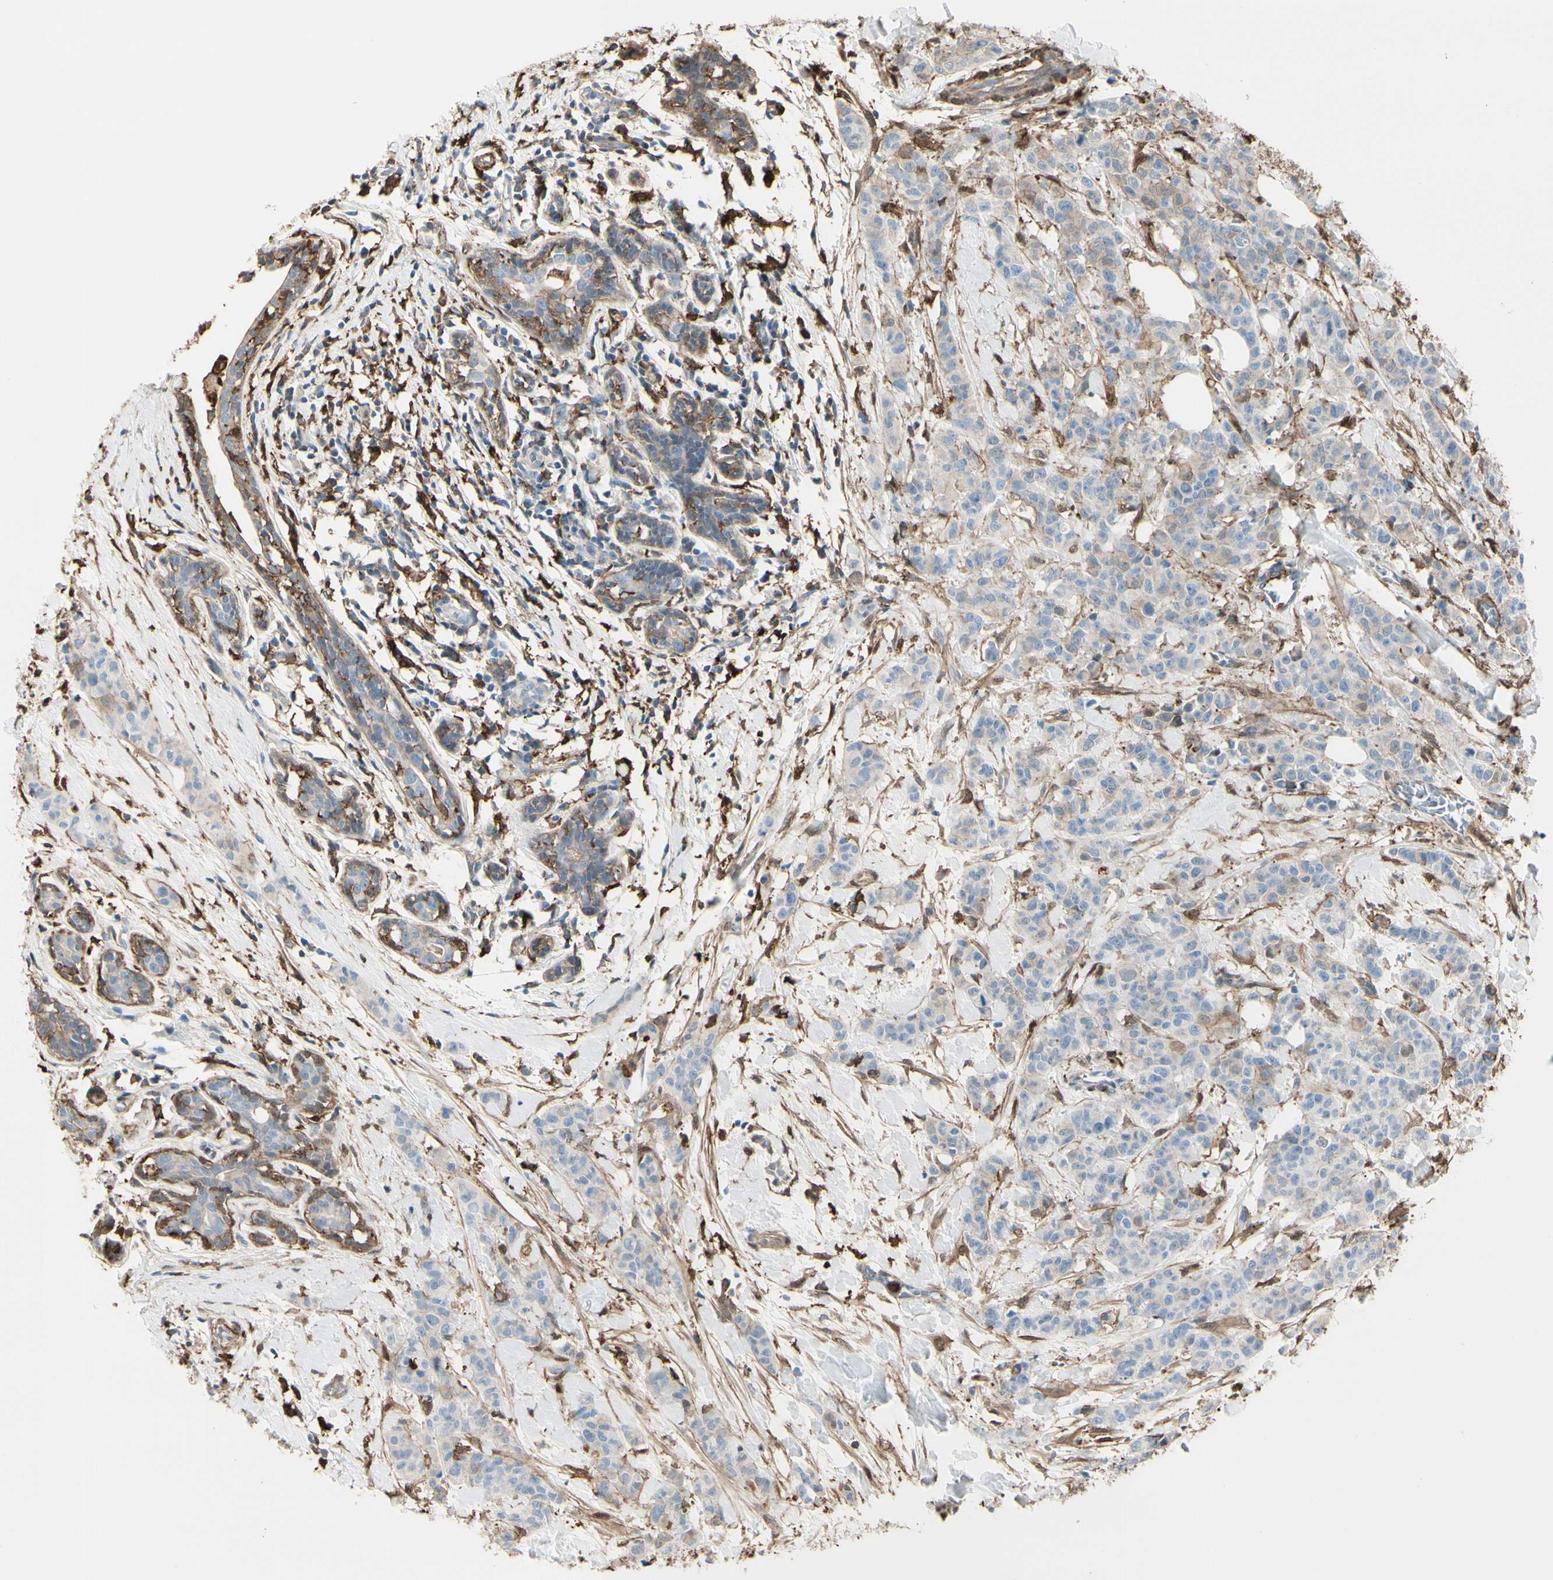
{"staining": {"intensity": "moderate", "quantity": "<25%", "location": "cytoplasmic/membranous"}, "tissue": "breast cancer", "cell_type": "Tumor cells", "image_type": "cancer", "snomed": [{"axis": "morphology", "description": "Normal tissue, NOS"}, {"axis": "morphology", "description": "Duct carcinoma"}, {"axis": "topography", "description": "Breast"}], "caption": "About <25% of tumor cells in human breast intraductal carcinoma display moderate cytoplasmic/membranous protein positivity as visualized by brown immunohistochemical staining.", "gene": "GSN", "patient": {"sex": "female", "age": 40}}